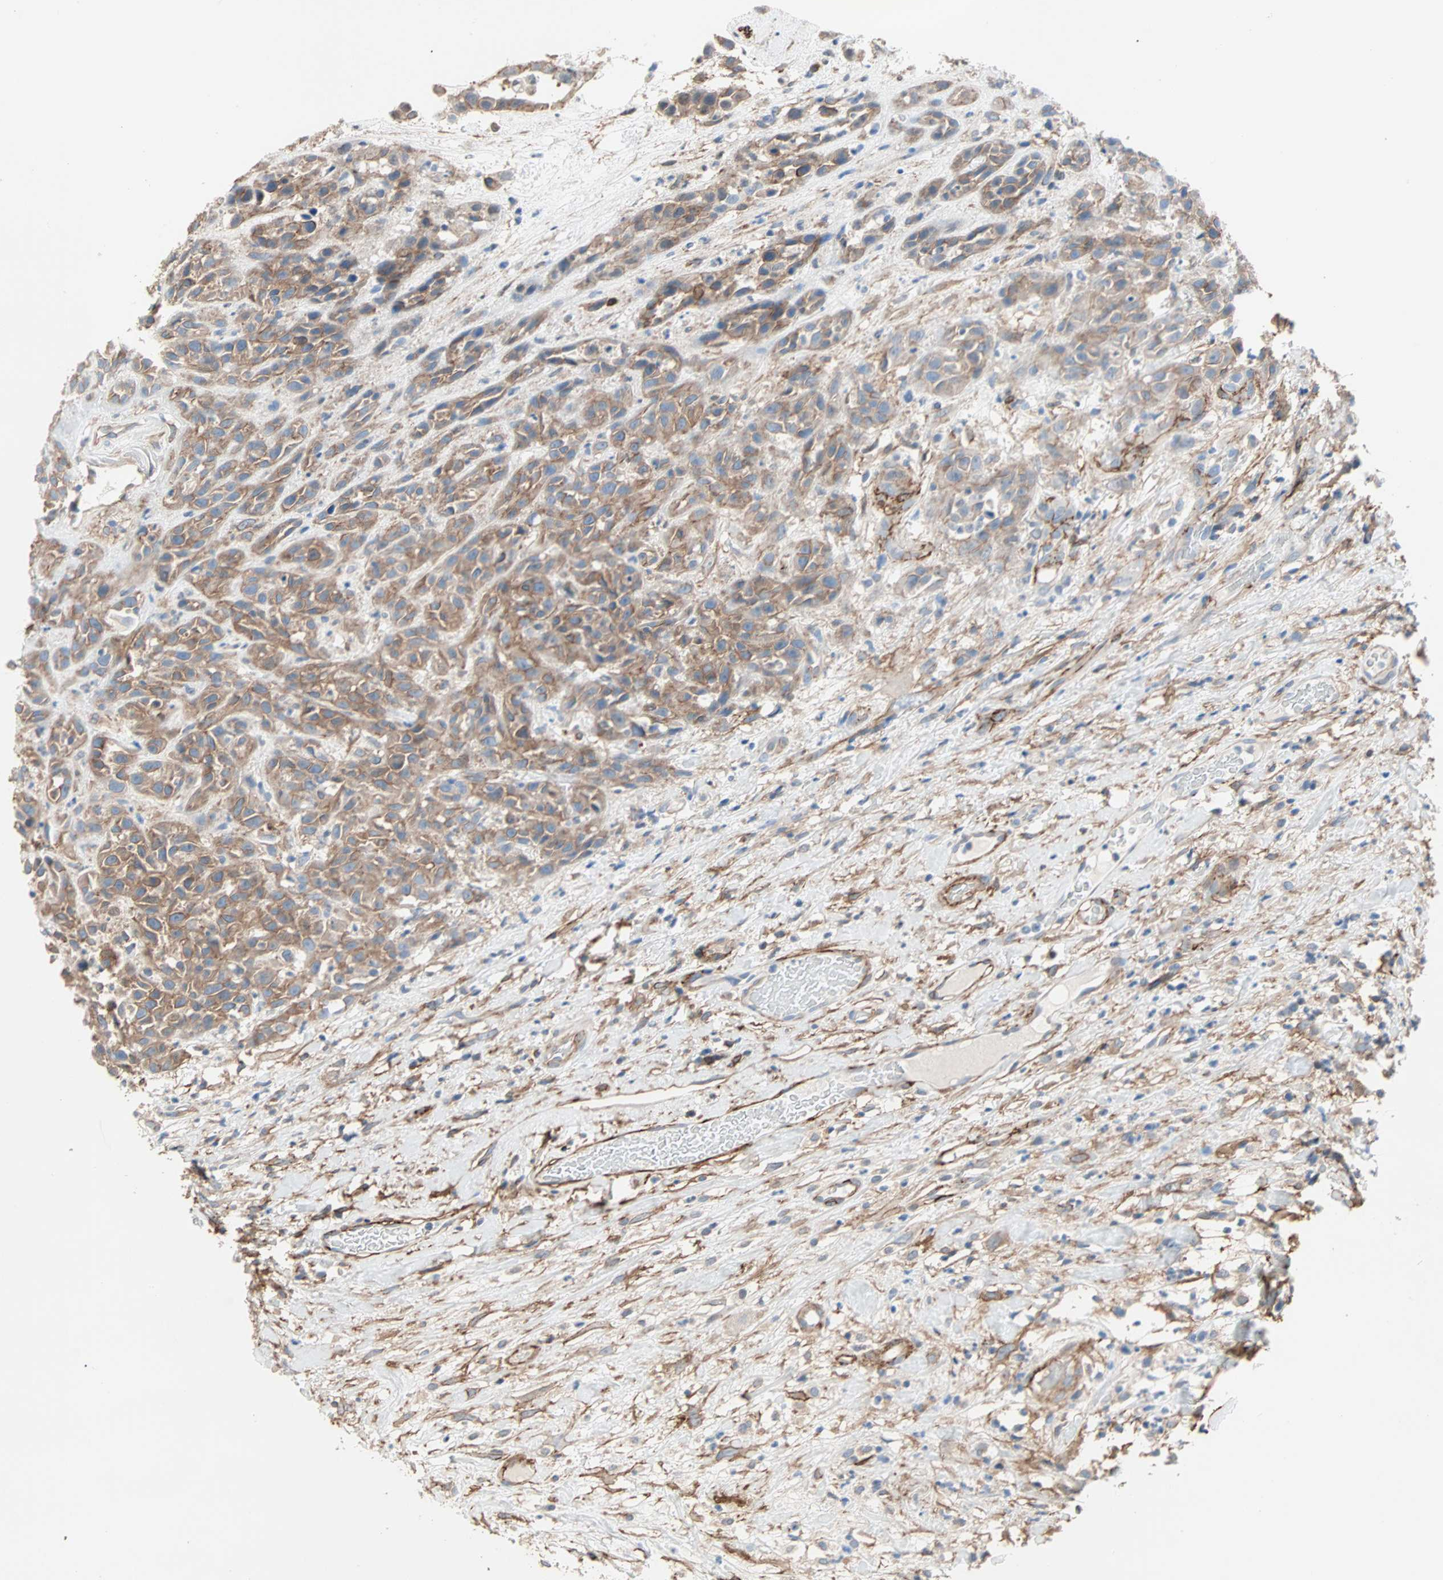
{"staining": {"intensity": "moderate", "quantity": ">75%", "location": "cytoplasmic/membranous"}, "tissue": "head and neck cancer", "cell_type": "Tumor cells", "image_type": "cancer", "snomed": [{"axis": "morphology", "description": "Normal tissue, NOS"}, {"axis": "morphology", "description": "Squamous cell carcinoma, NOS"}, {"axis": "topography", "description": "Cartilage tissue"}, {"axis": "topography", "description": "Head-Neck"}], "caption": "Head and neck cancer (squamous cell carcinoma) tissue demonstrates moderate cytoplasmic/membranous expression in approximately >75% of tumor cells", "gene": "EPB41L2", "patient": {"sex": "male", "age": 62}}